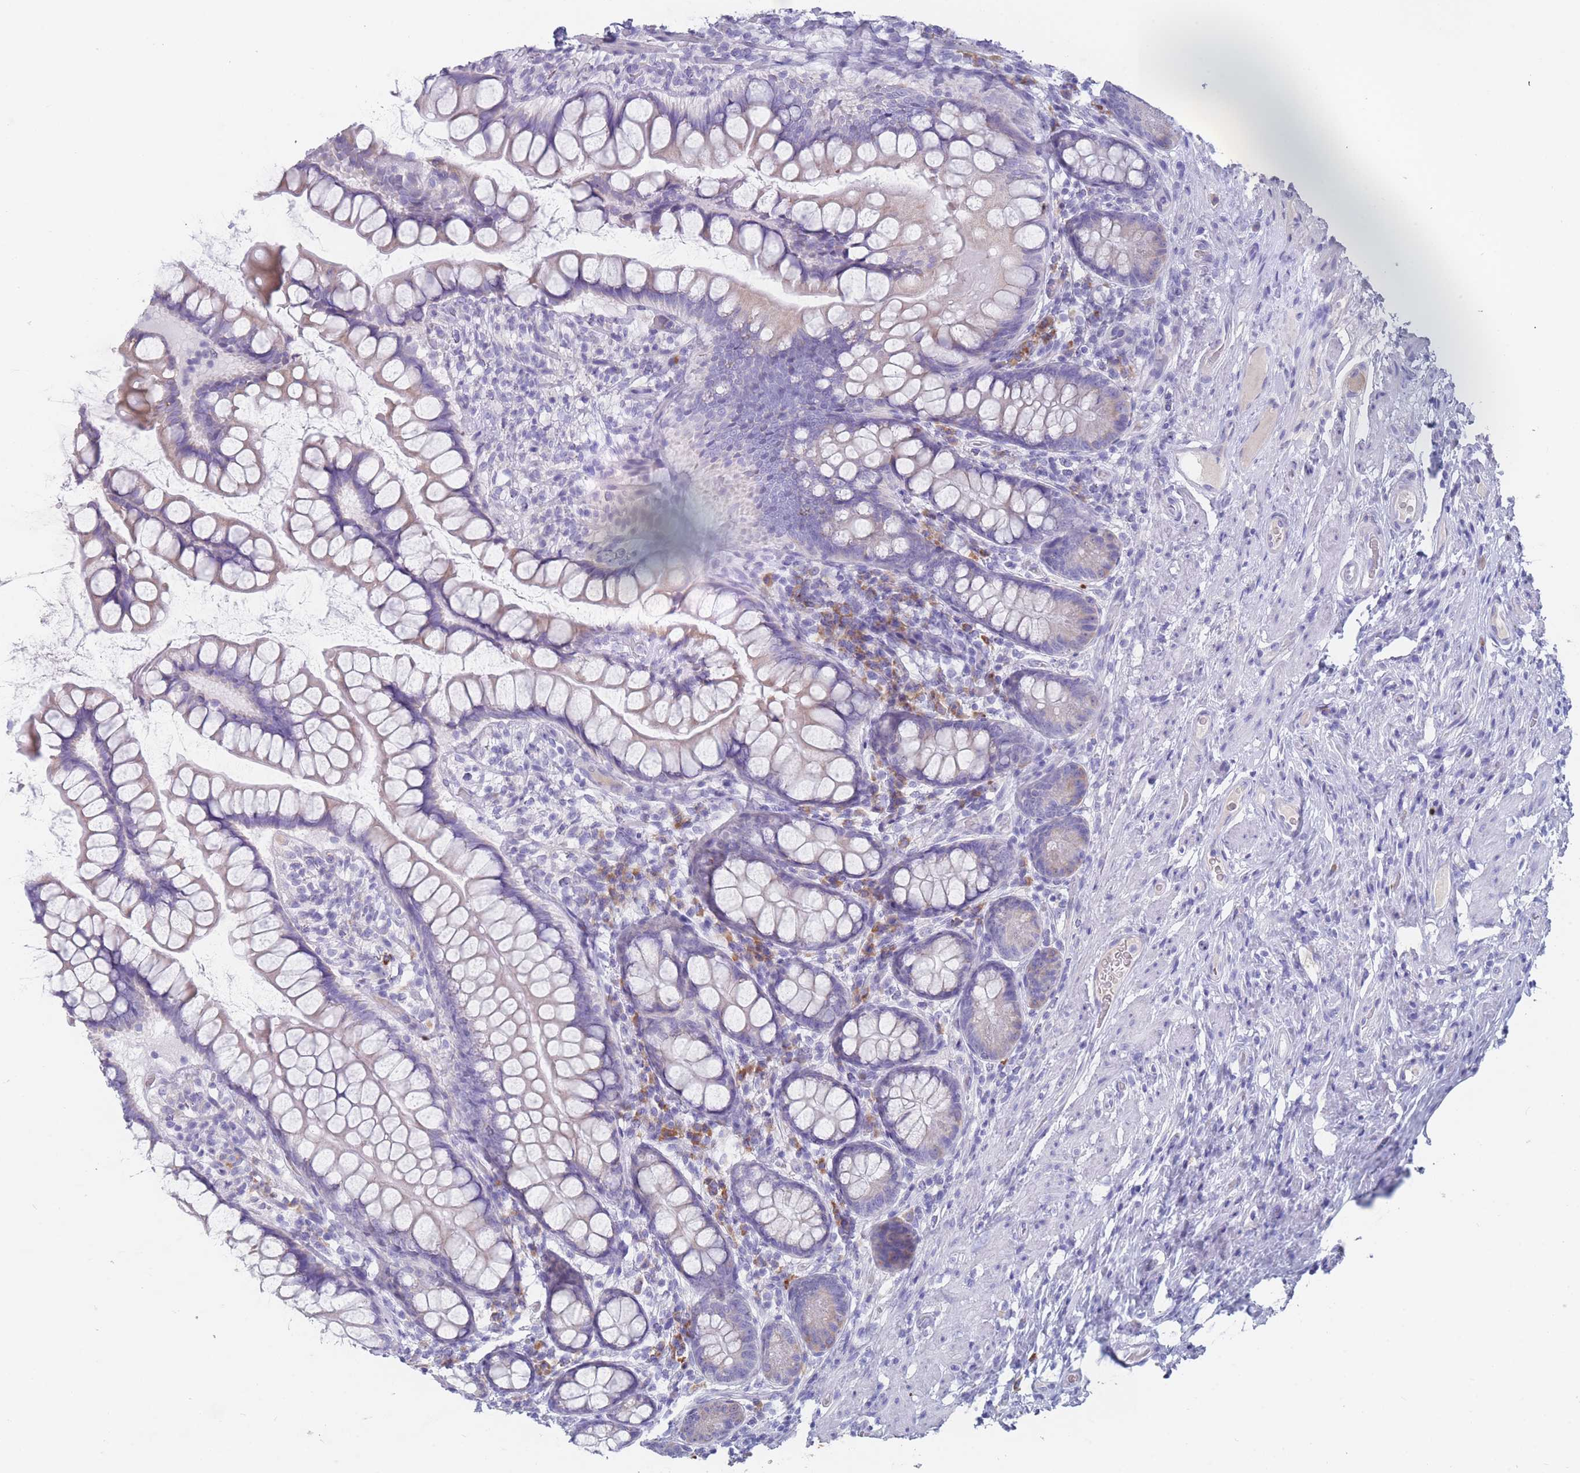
{"staining": {"intensity": "moderate", "quantity": "25%-75%", "location": "cytoplasmic/membranous"}, "tissue": "small intestine", "cell_type": "Glandular cells", "image_type": "normal", "snomed": [{"axis": "morphology", "description": "Normal tissue, NOS"}, {"axis": "topography", "description": "Small intestine"}], "caption": "Immunohistochemistry (IHC) (DAB (3,3'-diaminobenzidine)) staining of benign human small intestine demonstrates moderate cytoplasmic/membranous protein expression in about 25%-75% of glandular cells.", "gene": "ST8SIA5", "patient": {"sex": "male", "age": 70}}